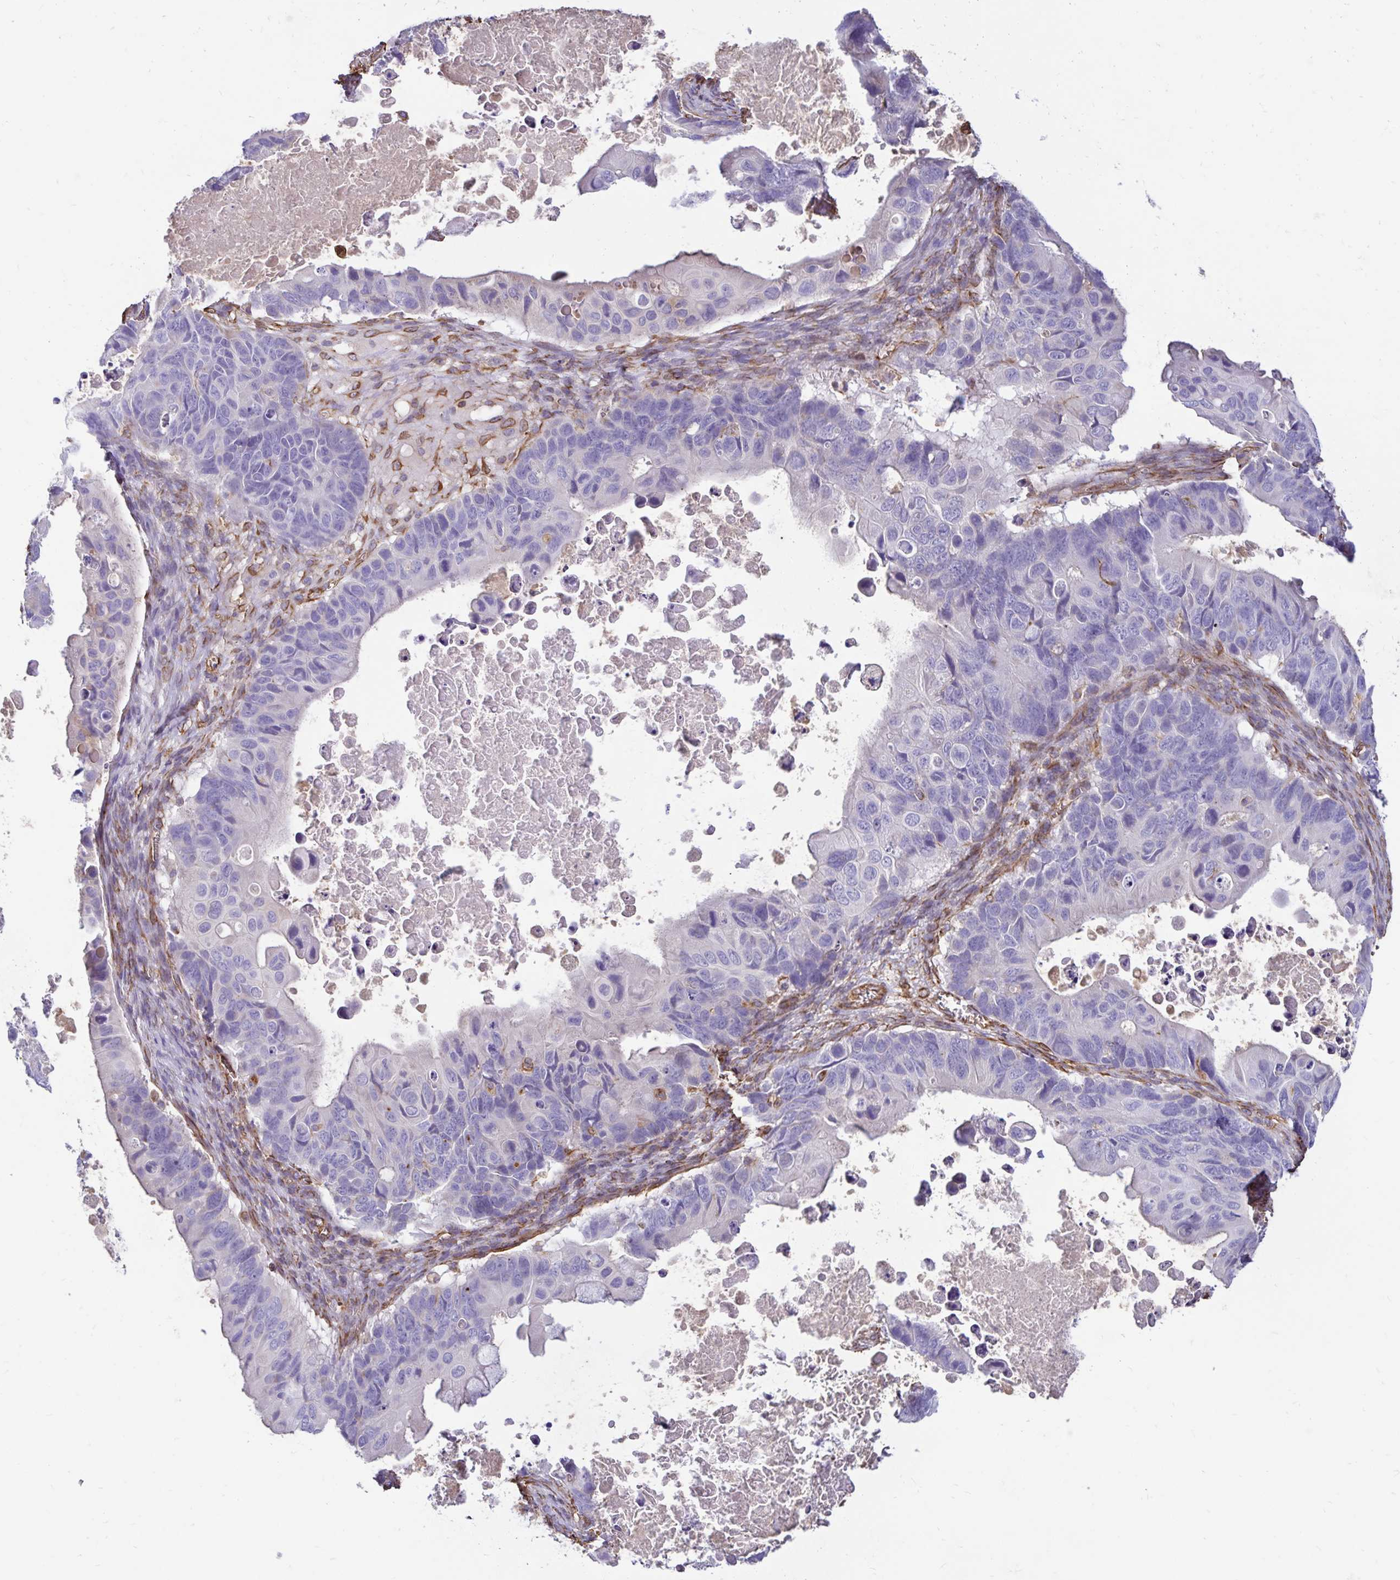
{"staining": {"intensity": "negative", "quantity": "none", "location": "none"}, "tissue": "ovarian cancer", "cell_type": "Tumor cells", "image_type": "cancer", "snomed": [{"axis": "morphology", "description": "Cystadenocarcinoma, mucinous, NOS"}, {"axis": "topography", "description": "Ovary"}], "caption": "DAB (3,3'-diaminobenzidine) immunohistochemical staining of ovarian mucinous cystadenocarcinoma shows no significant expression in tumor cells. The staining was performed using DAB (3,3'-diaminobenzidine) to visualize the protein expression in brown, while the nuclei were stained in blue with hematoxylin (Magnification: 20x).", "gene": "TRPV6", "patient": {"sex": "female", "age": 64}}